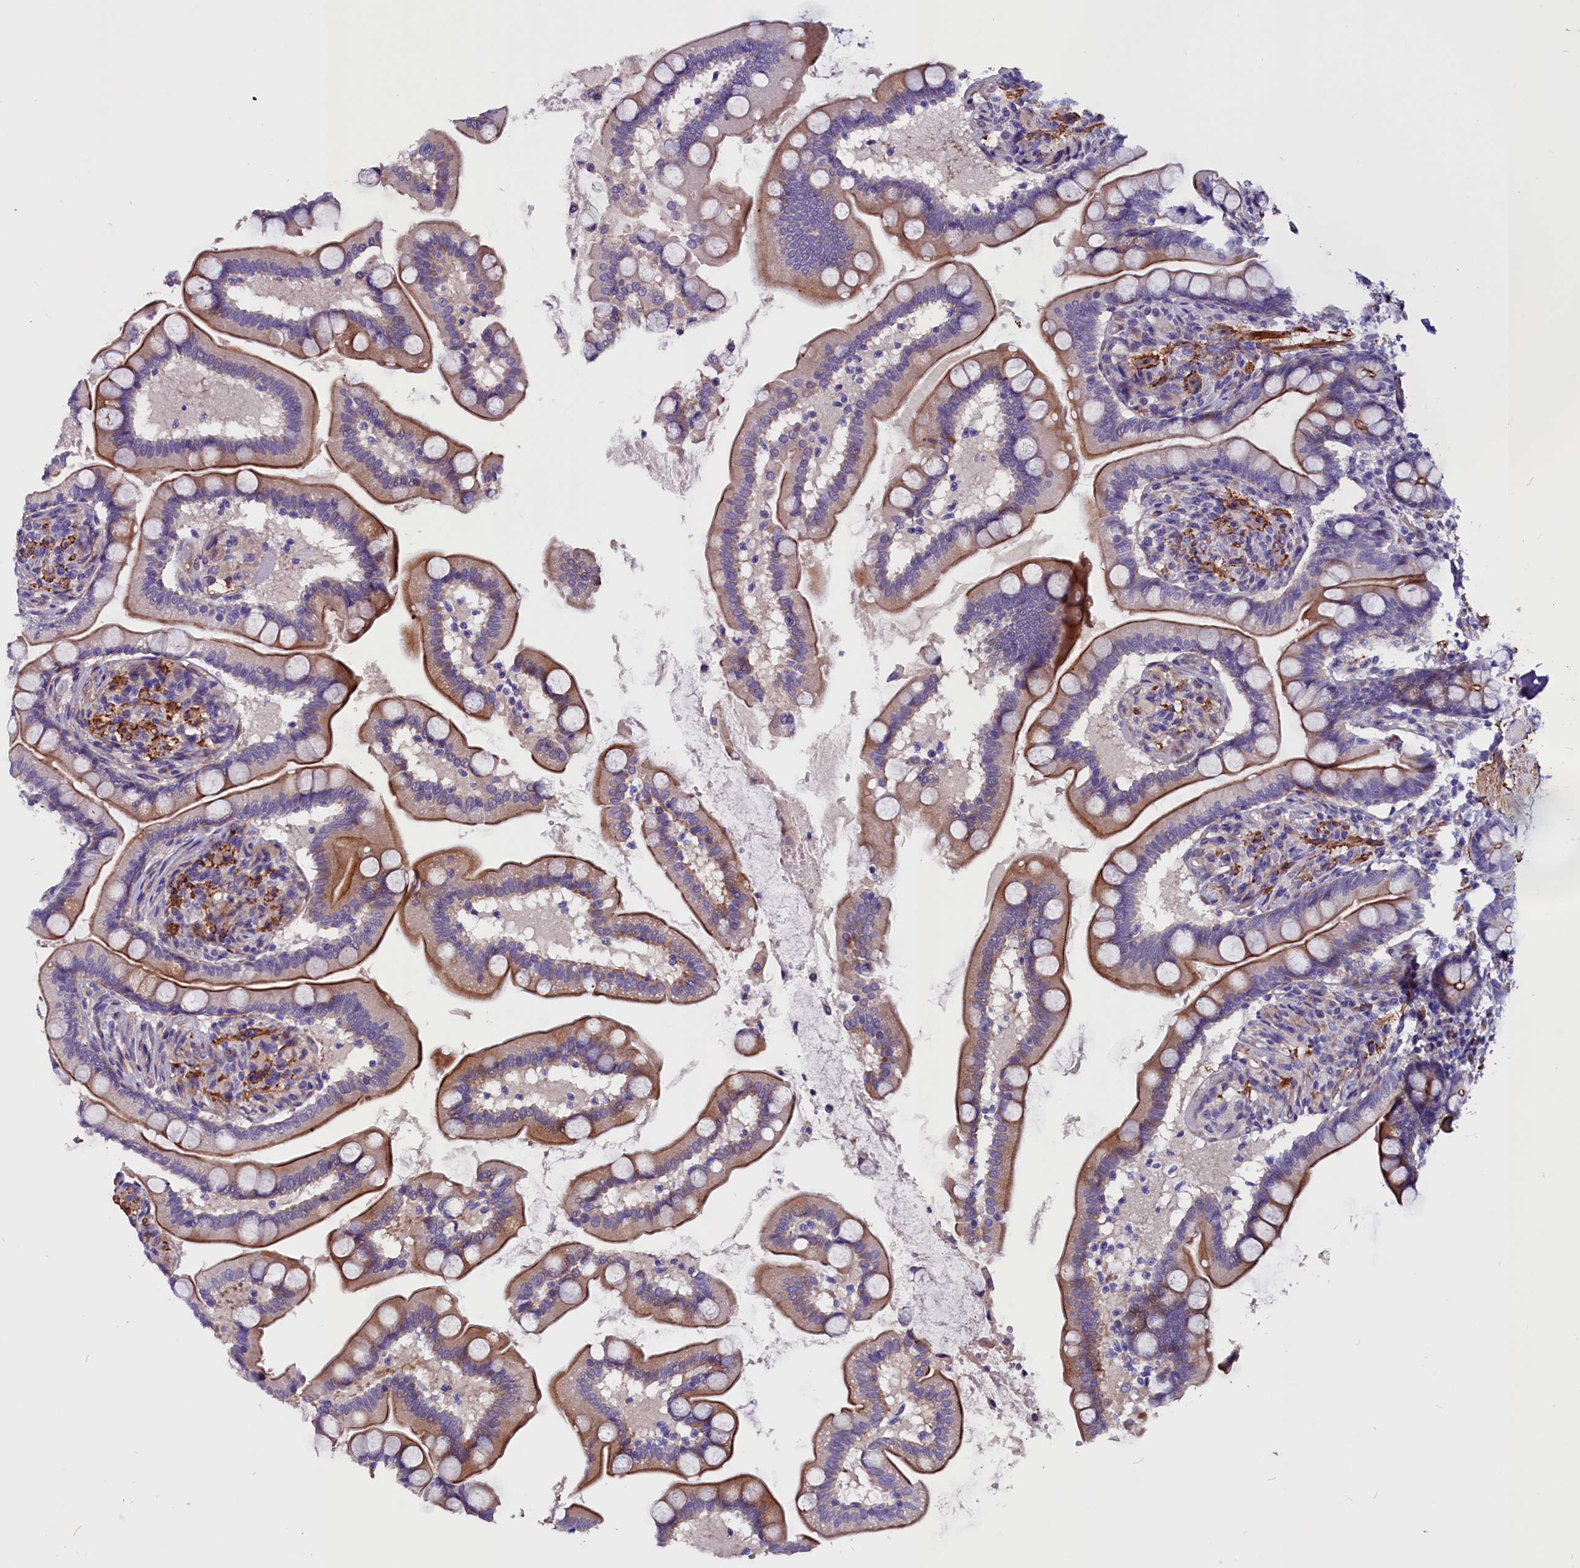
{"staining": {"intensity": "moderate", "quantity": ">75%", "location": "cytoplasmic/membranous"}, "tissue": "small intestine", "cell_type": "Glandular cells", "image_type": "normal", "snomed": [{"axis": "morphology", "description": "Normal tissue, NOS"}, {"axis": "topography", "description": "Small intestine"}], "caption": "Small intestine stained for a protein exhibits moderate cytoplasmic/membranous positivity in glandular cells. (DAB (3,3'-diaminobenzidine) = brown stain, brightfield microscopy at high magnification).", "gene": "ZNF749", "patient": {"sex": "female", "age": 64}}